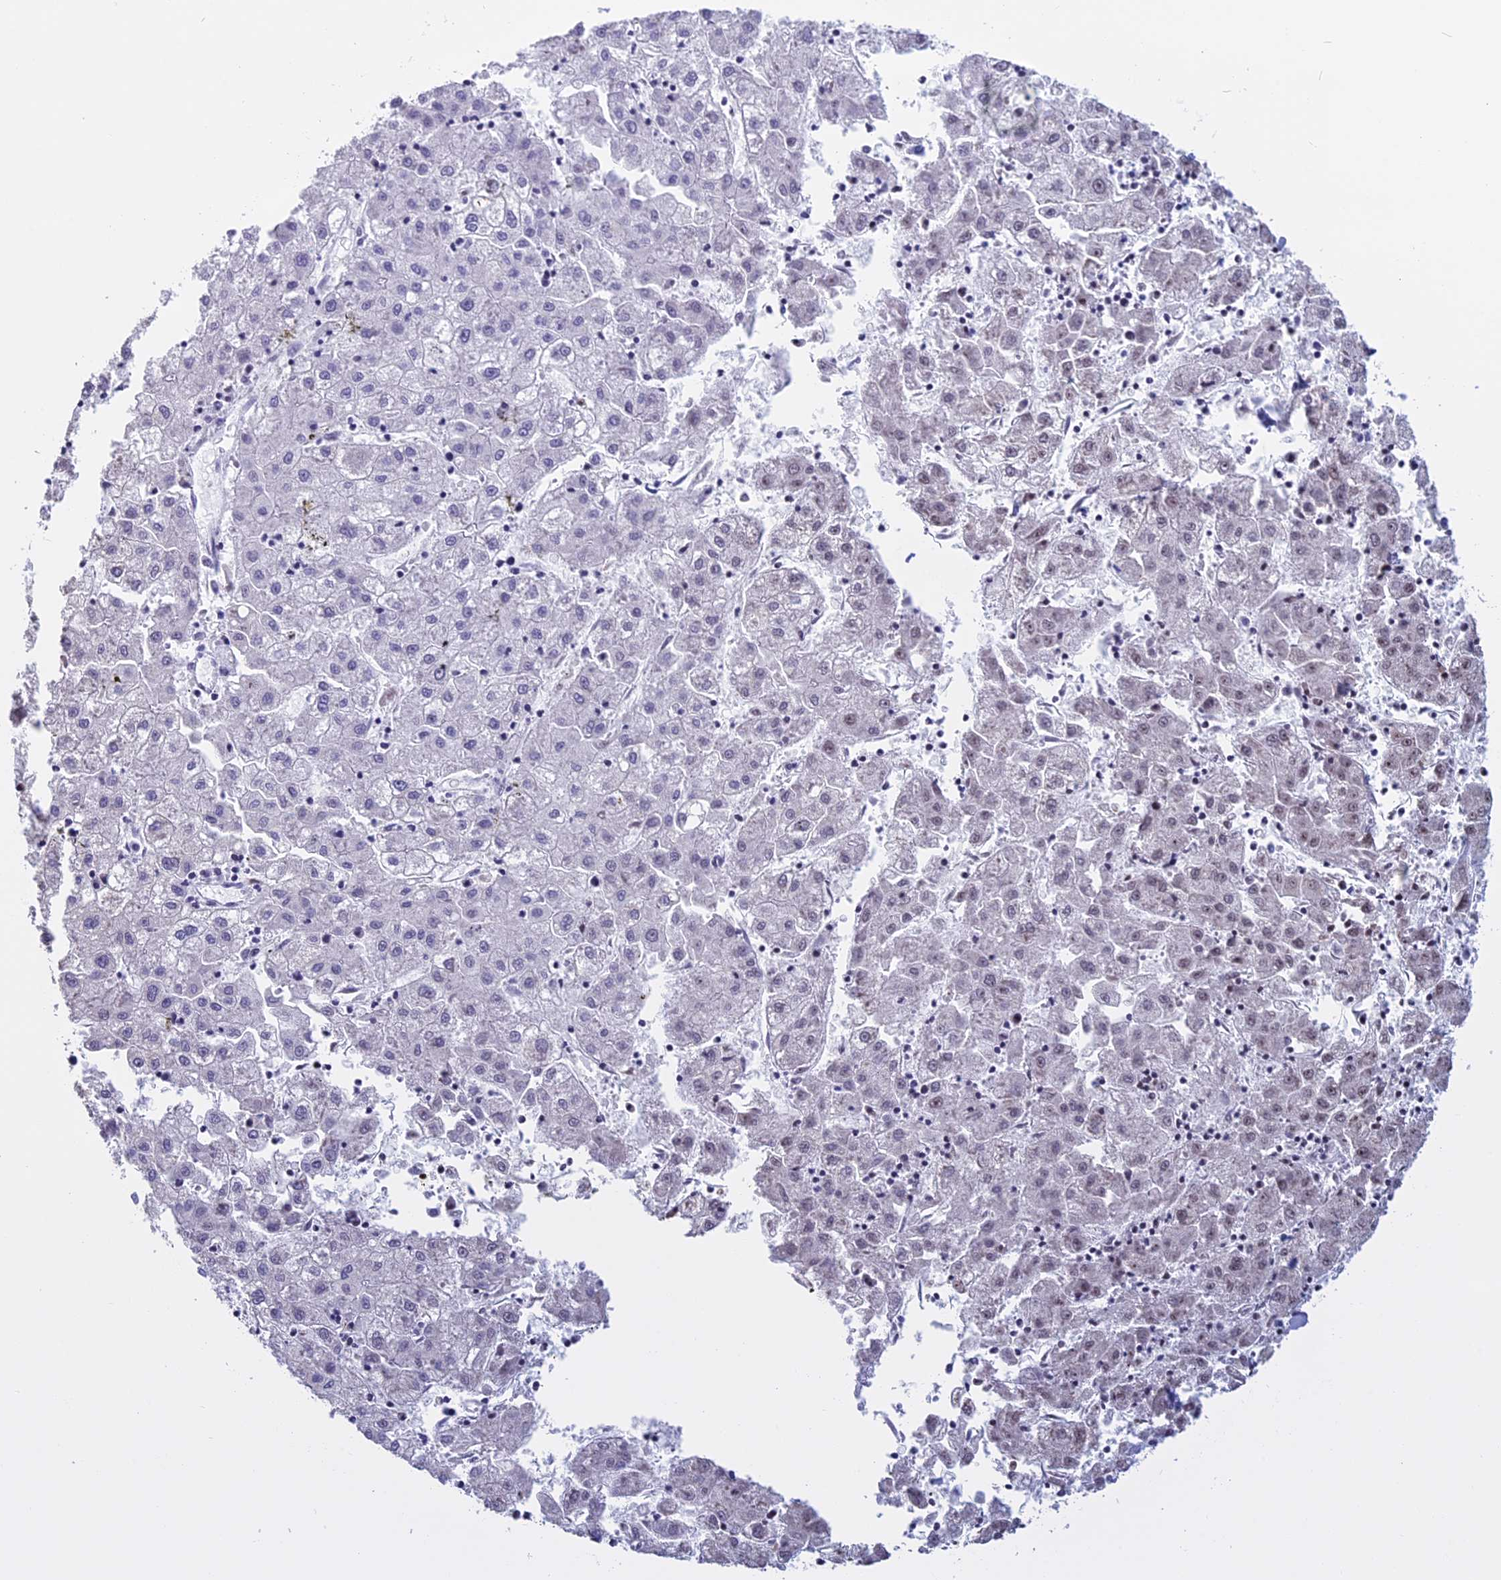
{"staining": {"intensity": "weak", "quantity": "<25%", "location": "nuclear"}, "tissue": "liver cancer", "cell_type": "Tumor cells", "image_type": "cancer", "snomed": [{"axis": "morphology", "description": "Carcinoma, Hepatocellular, NOS"}, {"axis": "topography", "description": "Liver"}], "caption": "IHC image of human liver hepatocellular carcinoma stained for a protein (brown), which demonstrates no expression in tumor cells.", "gene": "KCTD21", "patient": {"sex": "male", "age": 72}}